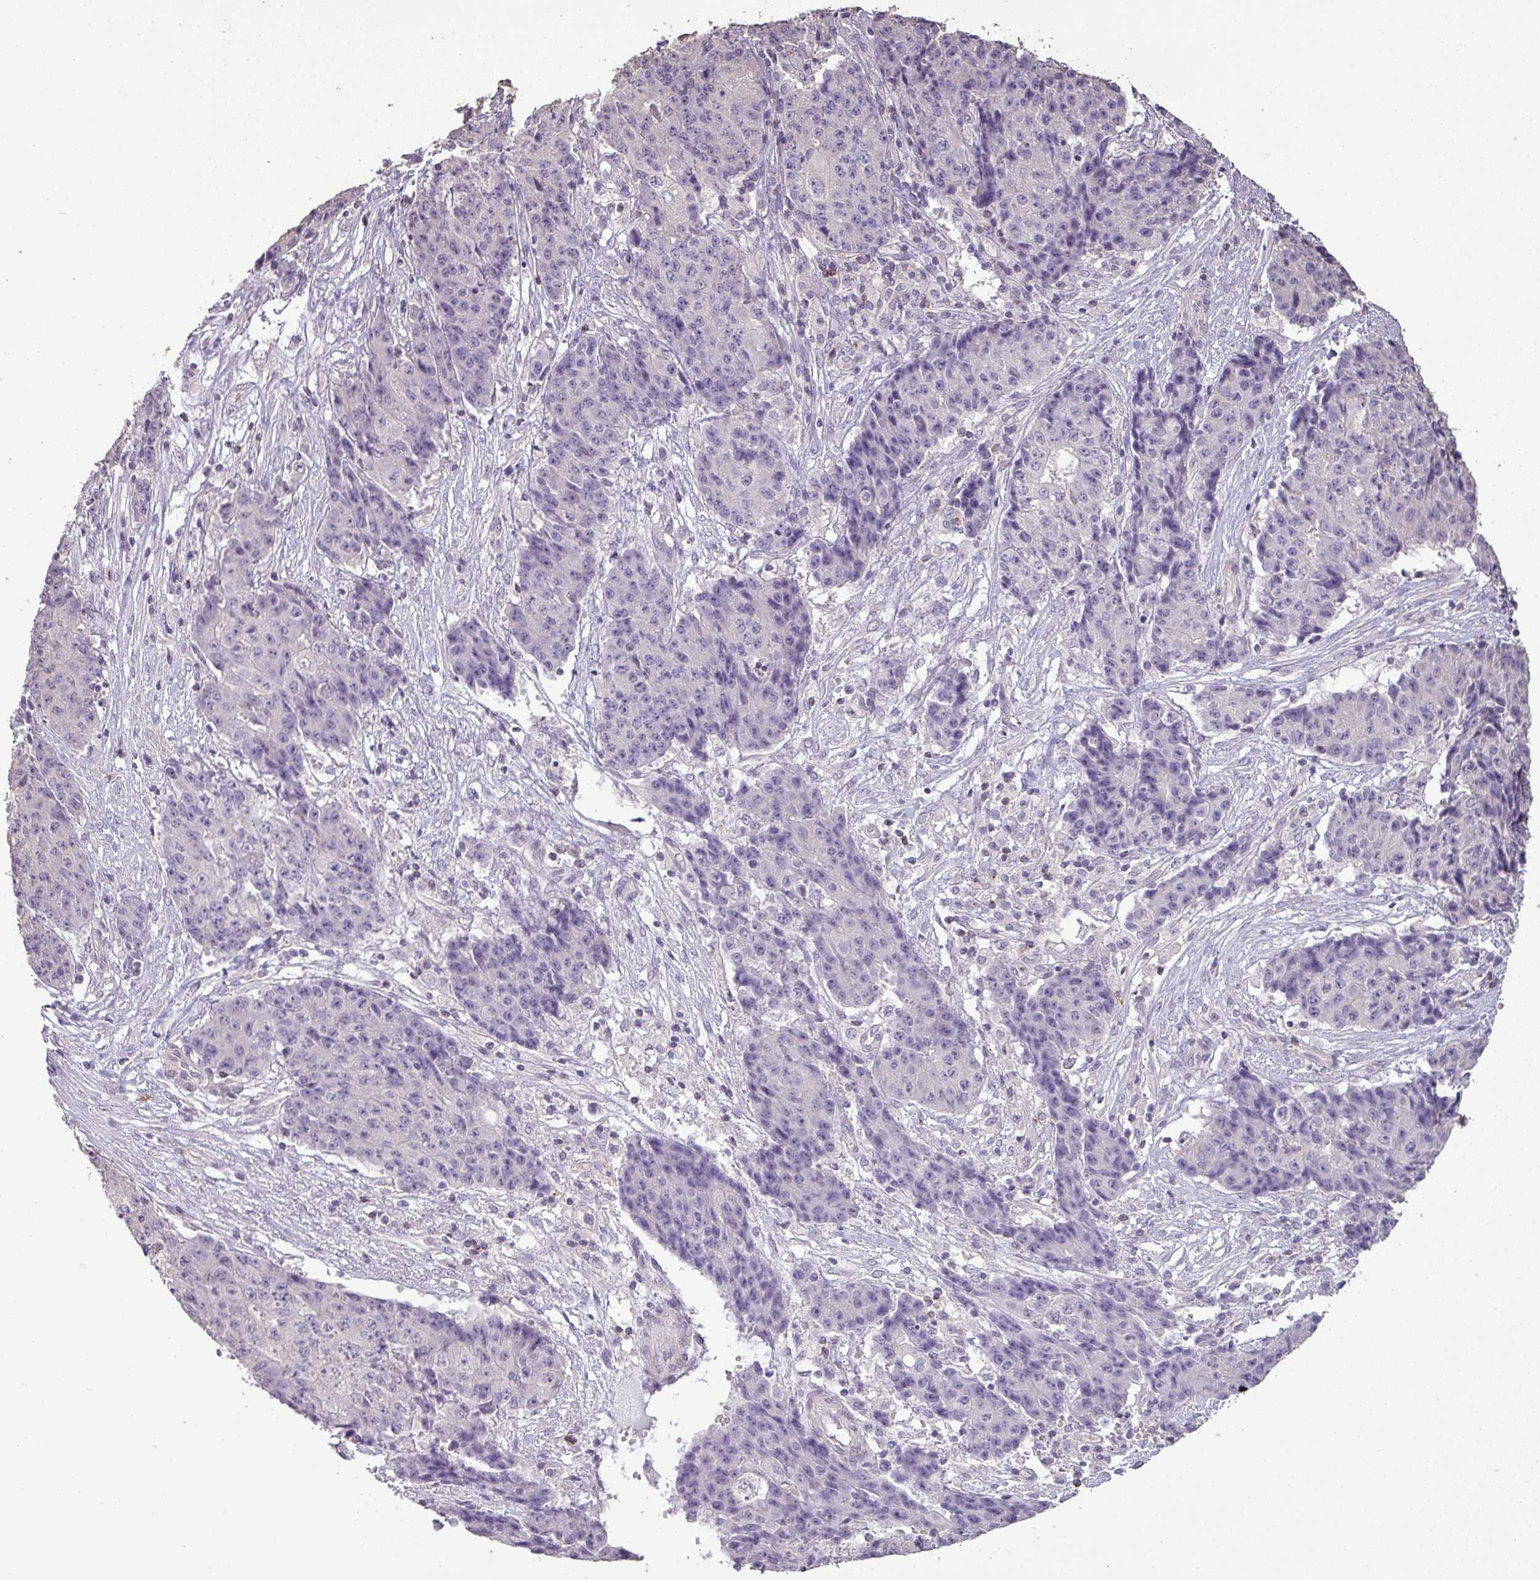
{"staining": {"intensity": "negative", "quantity": "none", "location": "none"}, "tissue": "ovarian cancer", "cell_type": "Tumor cells", "image_type": "cancer", "snomed": [{"axis": "morphology", "description": "Carcinoma, endometroid"}, {"axis": "topography", "description": "Ovary"}], "caption": "Immunohistochemistry (IHC) of human ovarian cancer (endometroid carcinoma) shows no expression in tumor cells.", "gene": "LY9", "patient": {"sex": "female", "age": 42}}